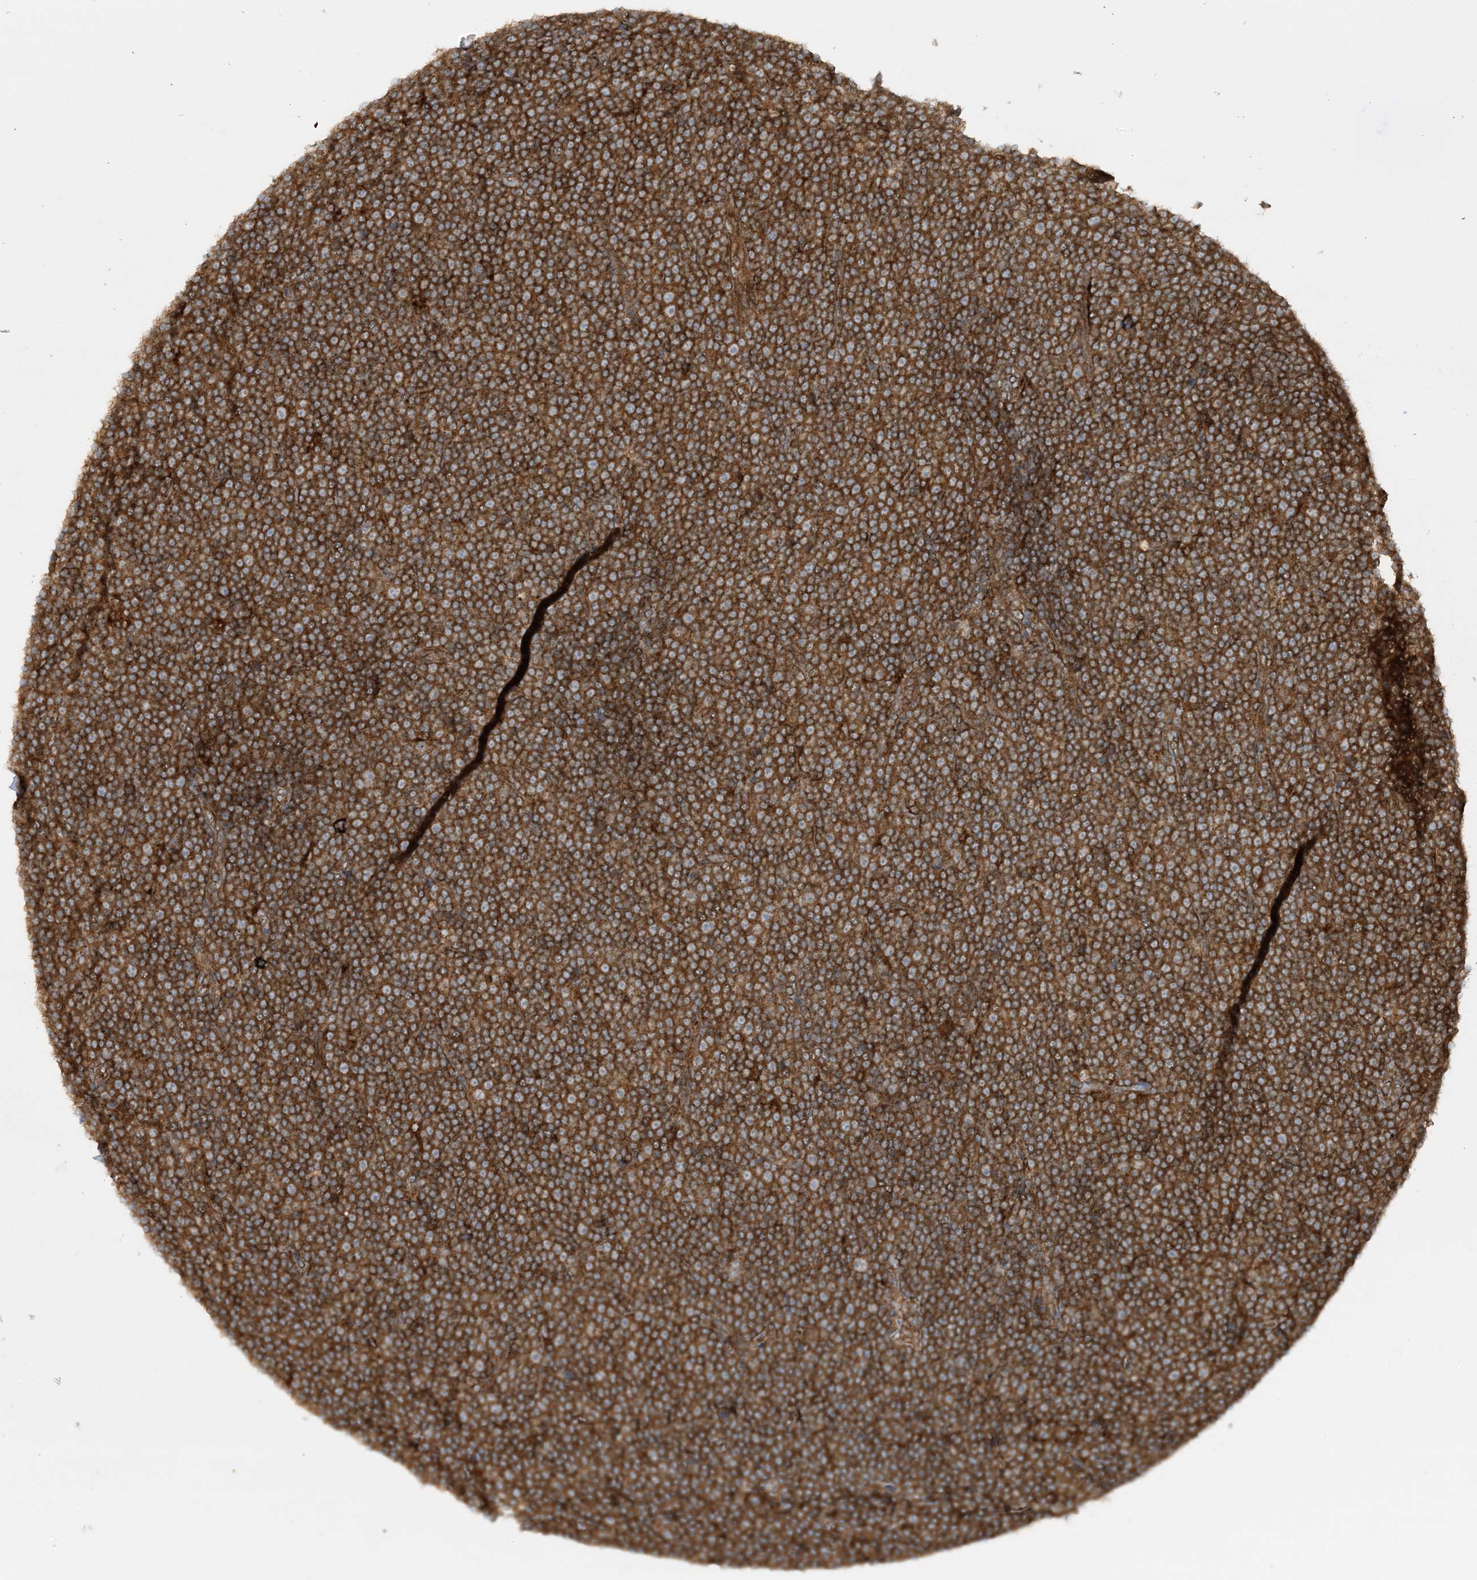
{"staining": {"intensity": "strong", "quantity": ">75%", "location": "cytoplasmic/membranous"}, "tissue": "lymphoma", "cell_type": "Tumor cells", "image_type": "cancer", "snomed": [{"axis": "morphology", "description": "Malignant lymphoma, non-Hodgkin's type, Low grade"}, {"axis": "topography", "description": "Lymph node"}], "caption": "Immunohistochemical staining of human lymphoma shows strong cytoplasmic/membranous protein staining in about >75% of tumor cells.", "gene": "STAM2", "patient": {"sex": "female", "age": 67}}